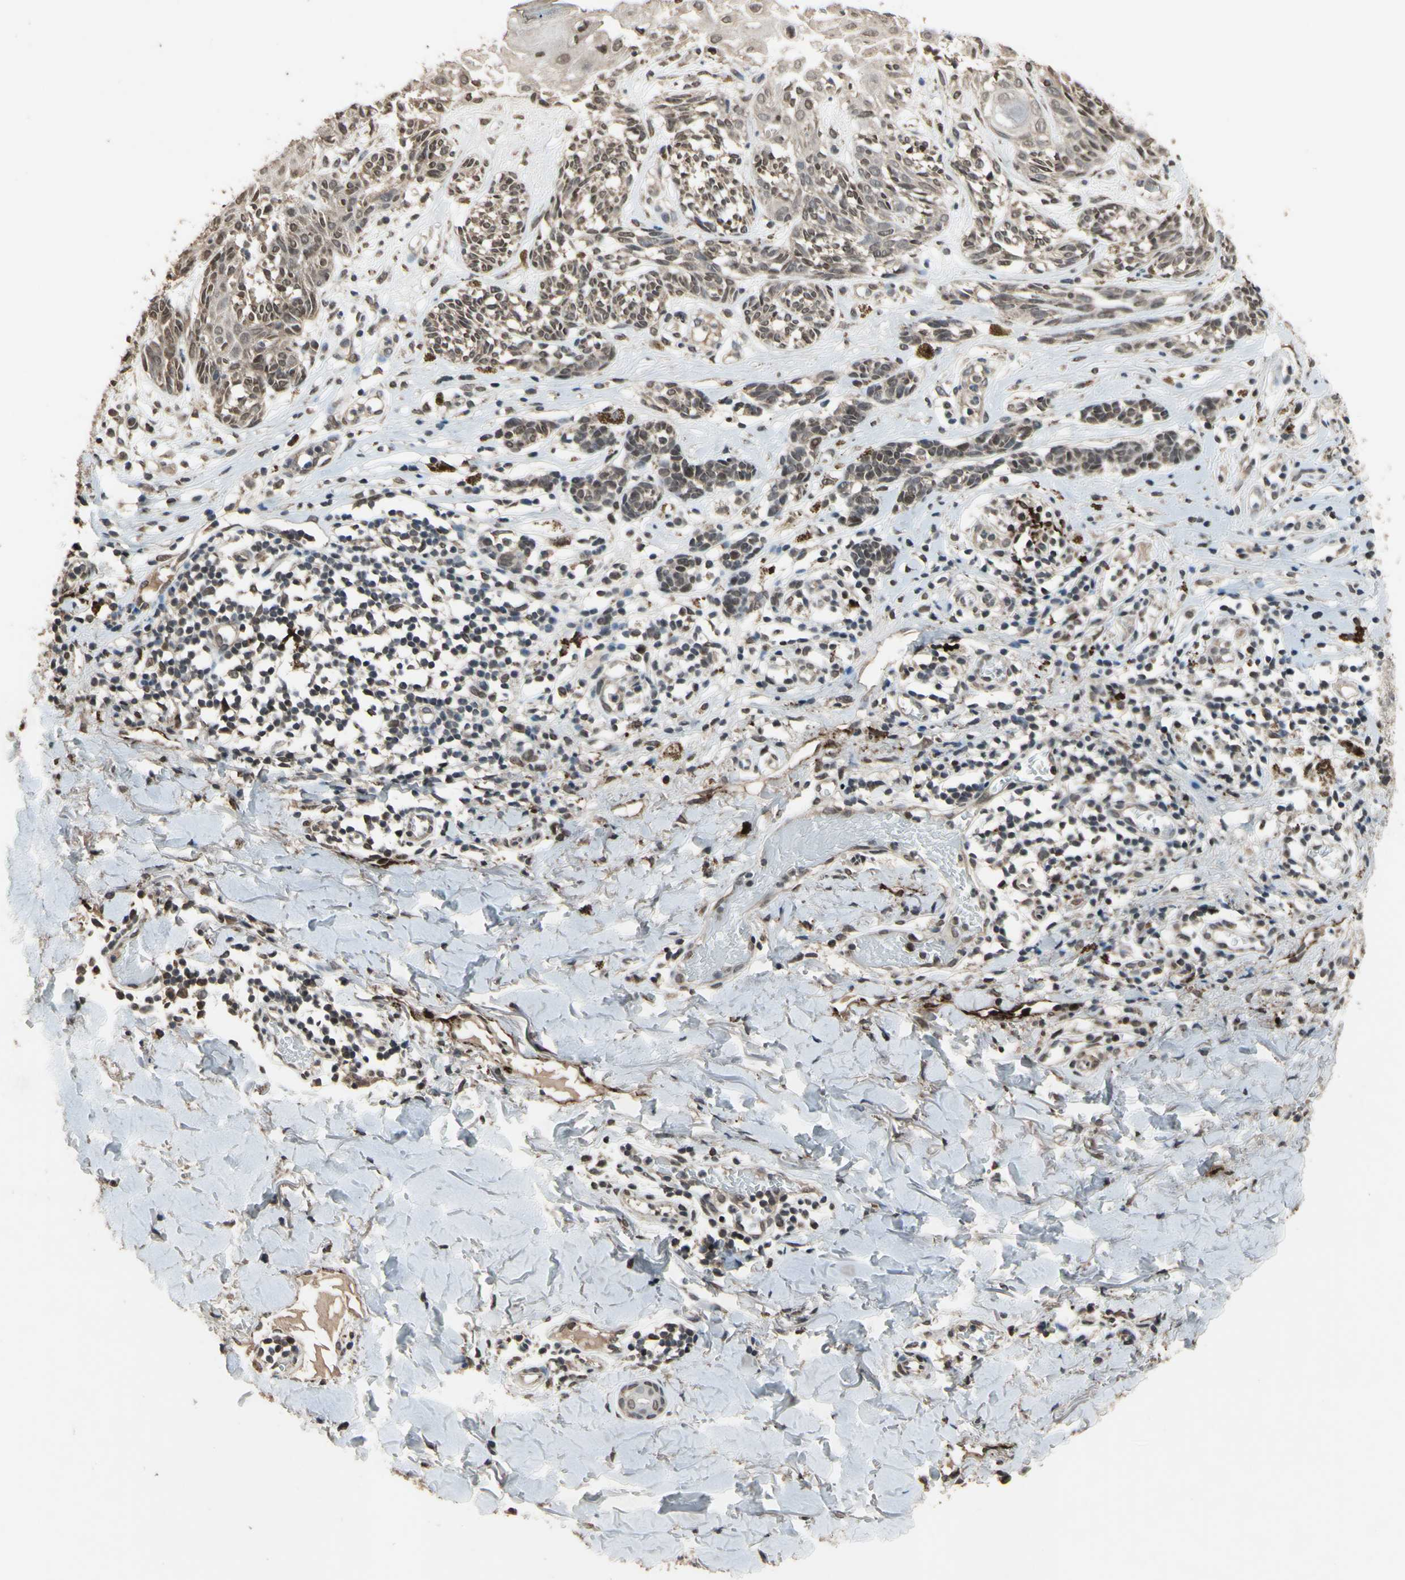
{"staining": {"intensity": "moderate", "quantity": ">75%", "location": "cytoplasmic/membranous,nuclear"}, "tissue": "melanoma", "cell_type": "Tumor cells", "image_type": "cancer", "snomed": [{"axis": "morphology", "description": "Malignant melanoma, NOS"}, {"axis": "topography", "description": "Skin"}], "caption": "Brown immunohistochemical staining in melanoma reveals moderate cytoplasmic/membranous and nuclear positivity in approximately >75% of tumor cells. The protein of interest is shown in brown color, while the nuclei are stained blue.", "gene": "ZNF174", "patient": {"sex": "male", "age": 64}}